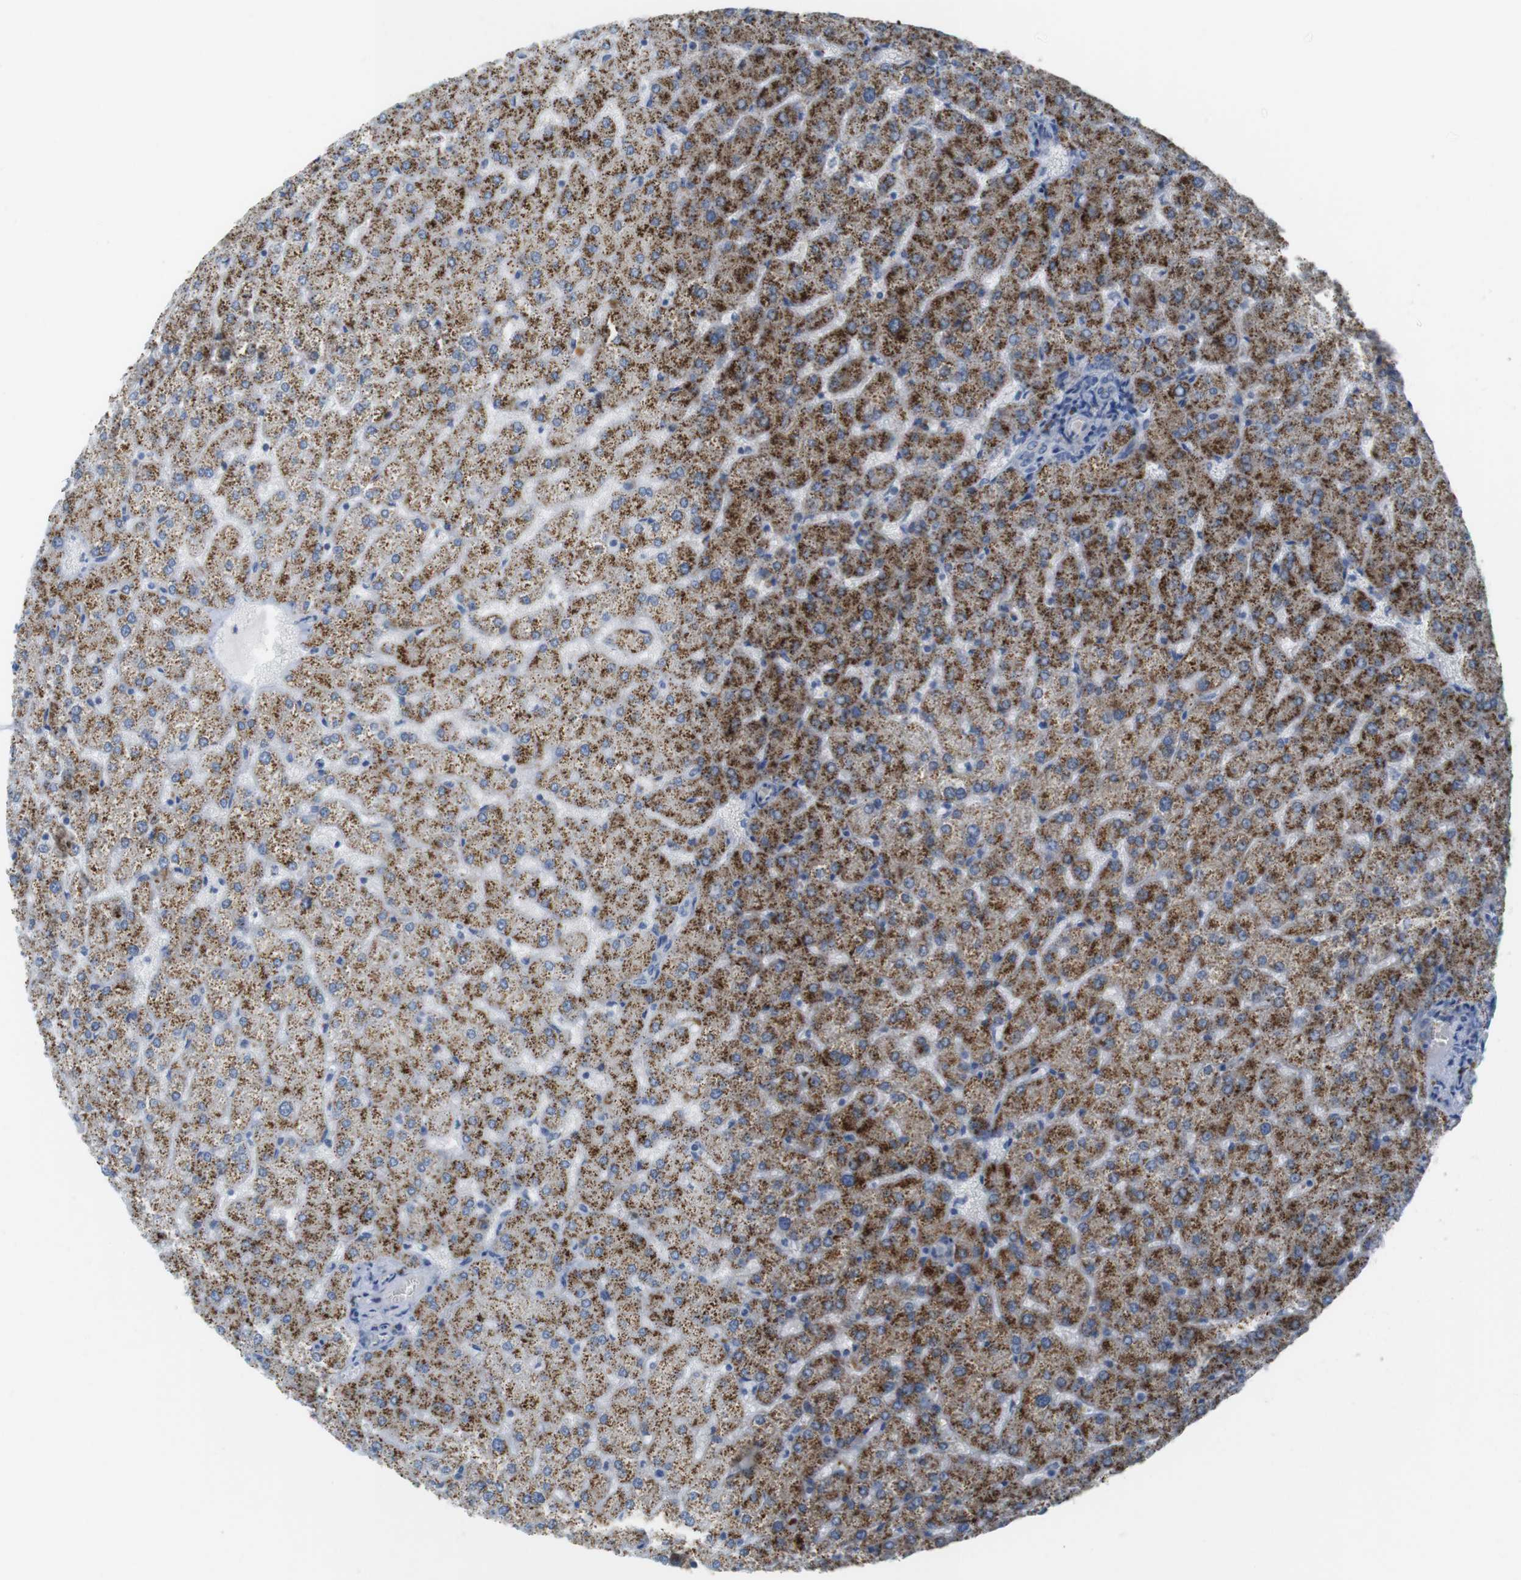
{"staining": {"intensity": "negative", "quantity": "none", "location": "none"}, "tissue": "liver", "cell_type": "Cholangiocytes", "image_type": "normal", "snomed": [{"axis": "morphology", "description": "Normal tissue, NOS"}, {"axis": "topography", "description": "Liver"}], "caption": "Immunohistochemistry (IHC) of unremarkable liver displays no expression in cholangiocytes. The staining is performed using DAB brown chromogen with nuclei counter-stained in using hematoxylin.", "gene": "YIPF1", "patient": {"sex": "female", "age": 32}}